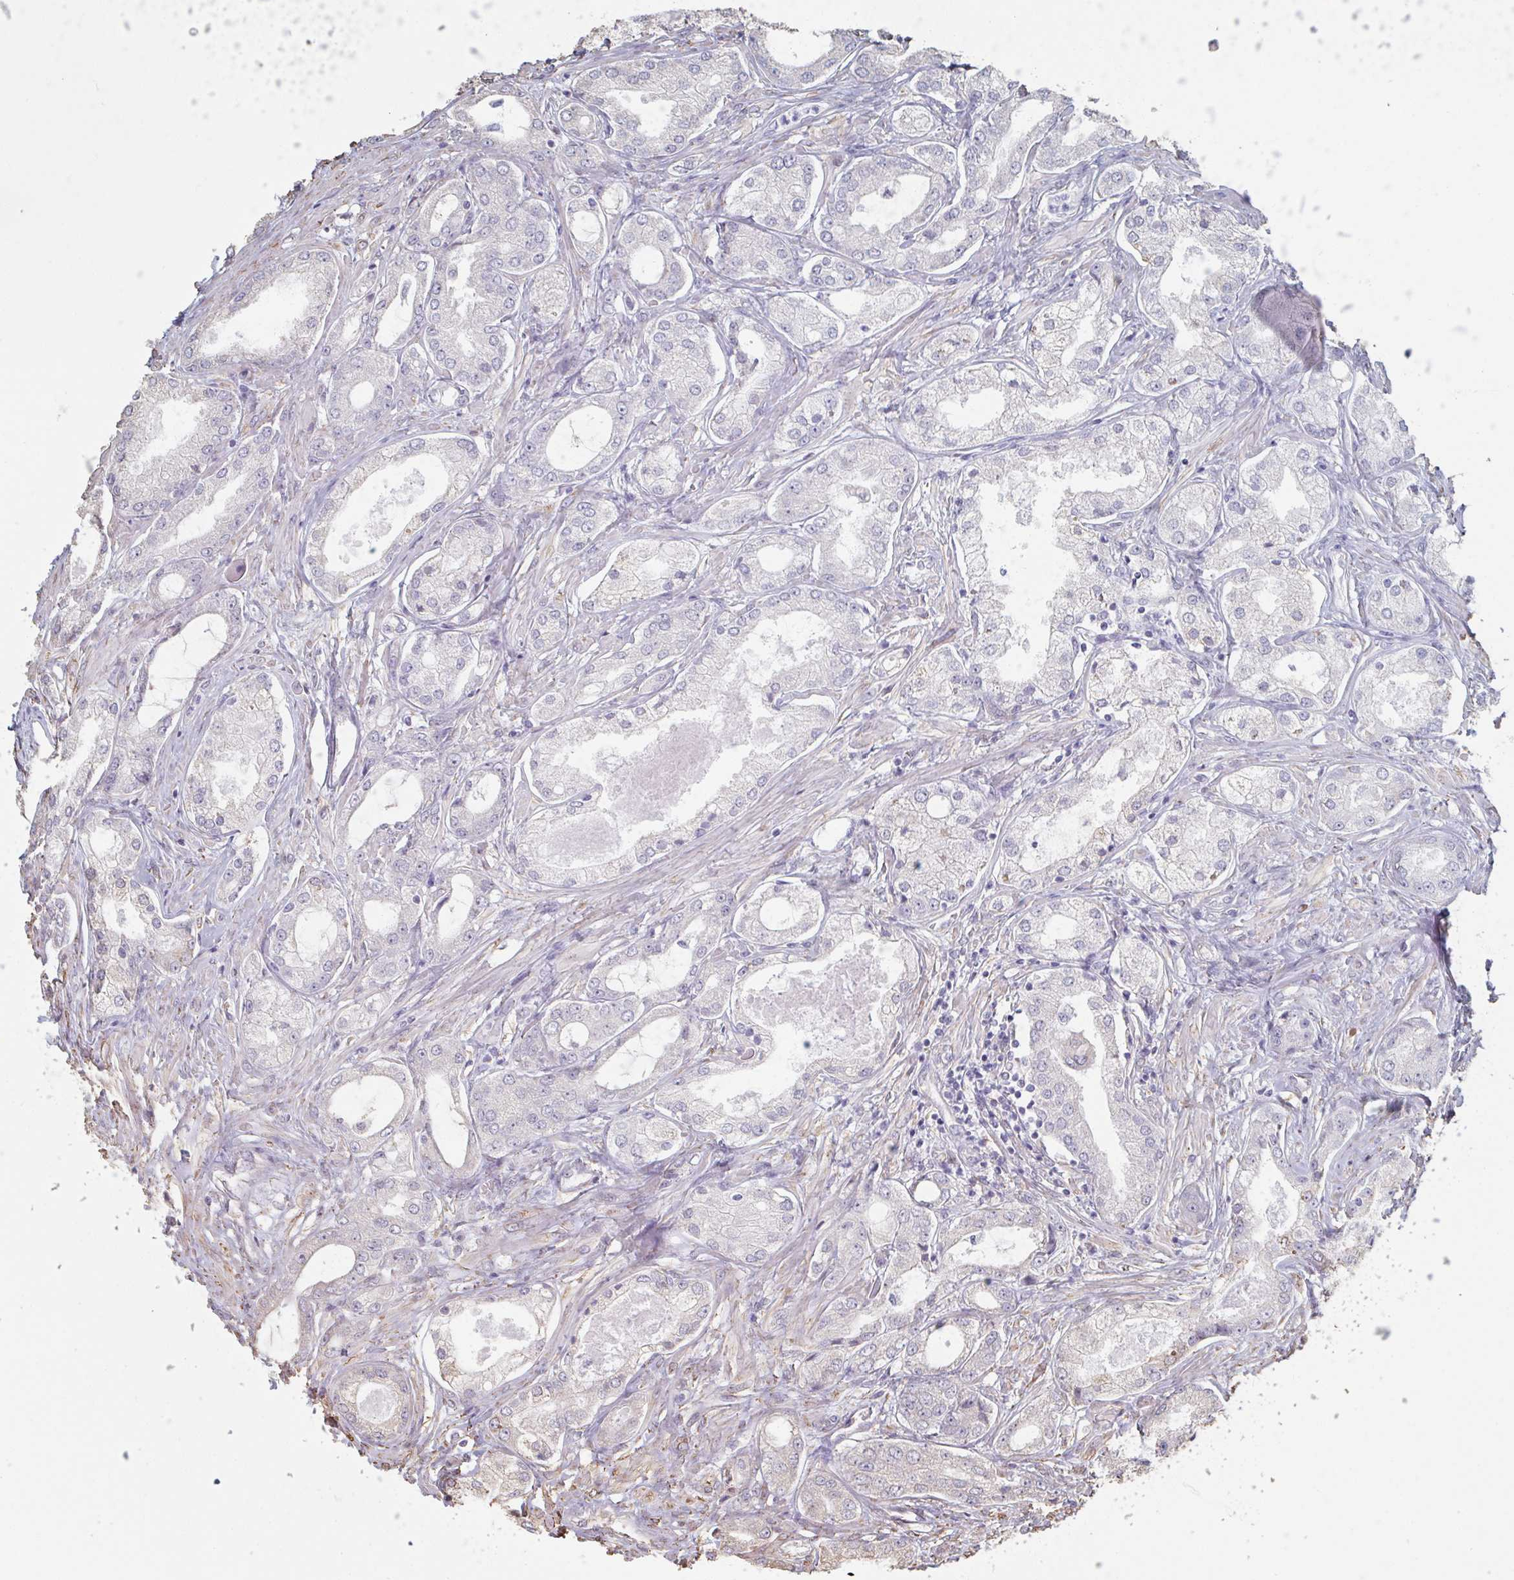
{"staining": {"intensity": "negative", "quantity": "none", "location": "none"}, "tissue": "prostate cancer", "cell_type": "Tumor cells", "image_type": "cancer", "snomed": [{"axis": "morphology", "description": "Adenocarcinoma, Low grade"}, {"axis": "topography", "description": "Prostate"}], "caption": "Immunohistochemistry histopathology image of neoplastic tissue: adenocarcinoma (low-grade) (prostate) stained with DAB exhibits no significant protein staining in tumor cells.", "gene": "RAB5IF", "patient": {"sex": "male", "age": 68}}